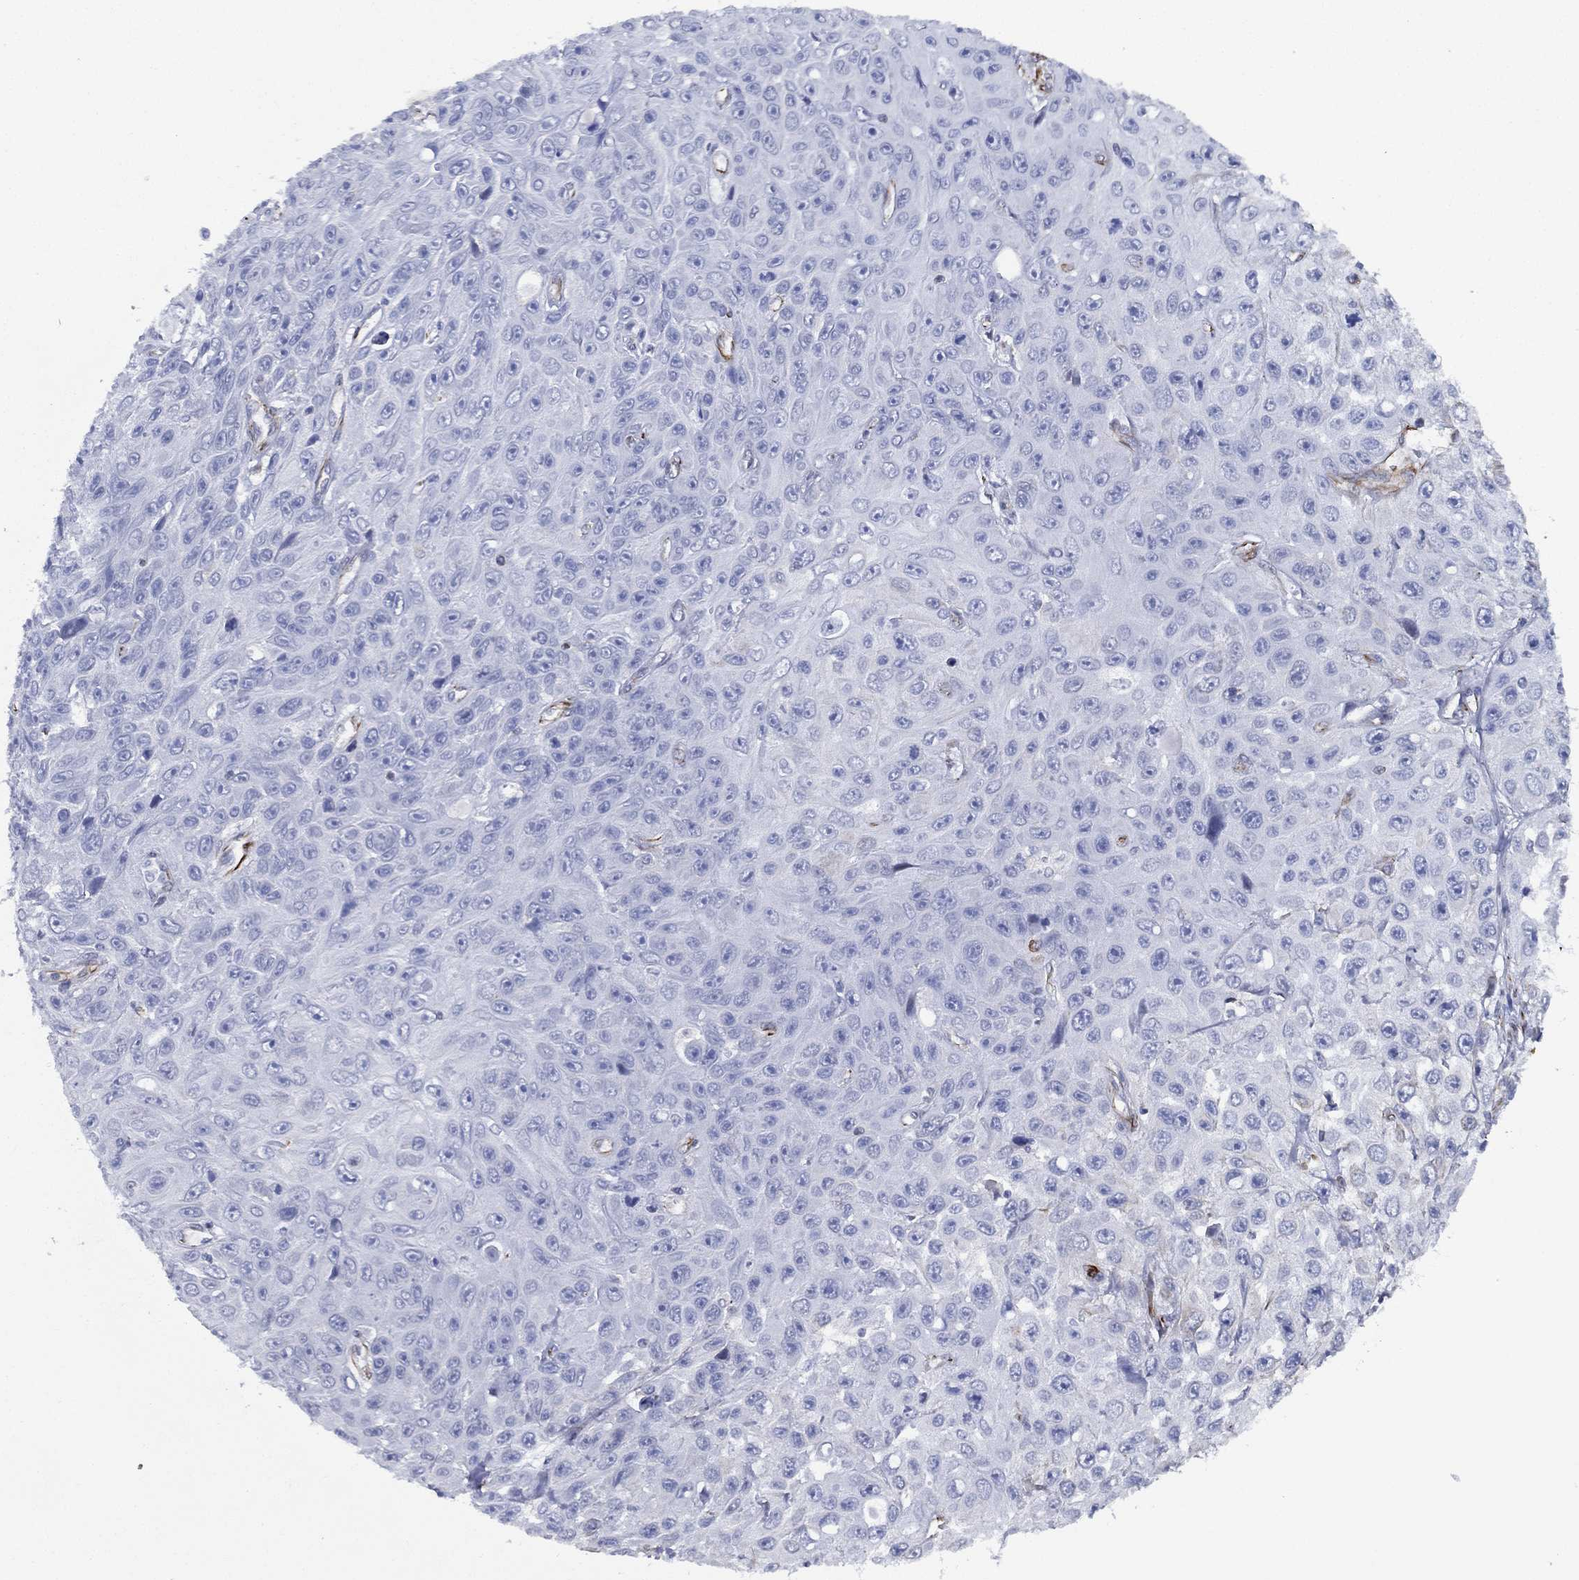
{"staining": {"intensity": "negative", "quantity": "none", "location": "none"}, "tissue": "skin cancer", "cell_type": "Tumor cells", "image_type": "cancer", "snomed": [{"axis": "morphology", "description": "Squamous cell carcinoma, NOS"}, {"axis": "topography", "description": "Skin"}], "caption": "This is an immunohistochemistry image of human squamous cell carcinoma (skin). There is no positivity in tumor cells.", "gene": "MAS1", "patient": {"sex": "male", "age": 82}}